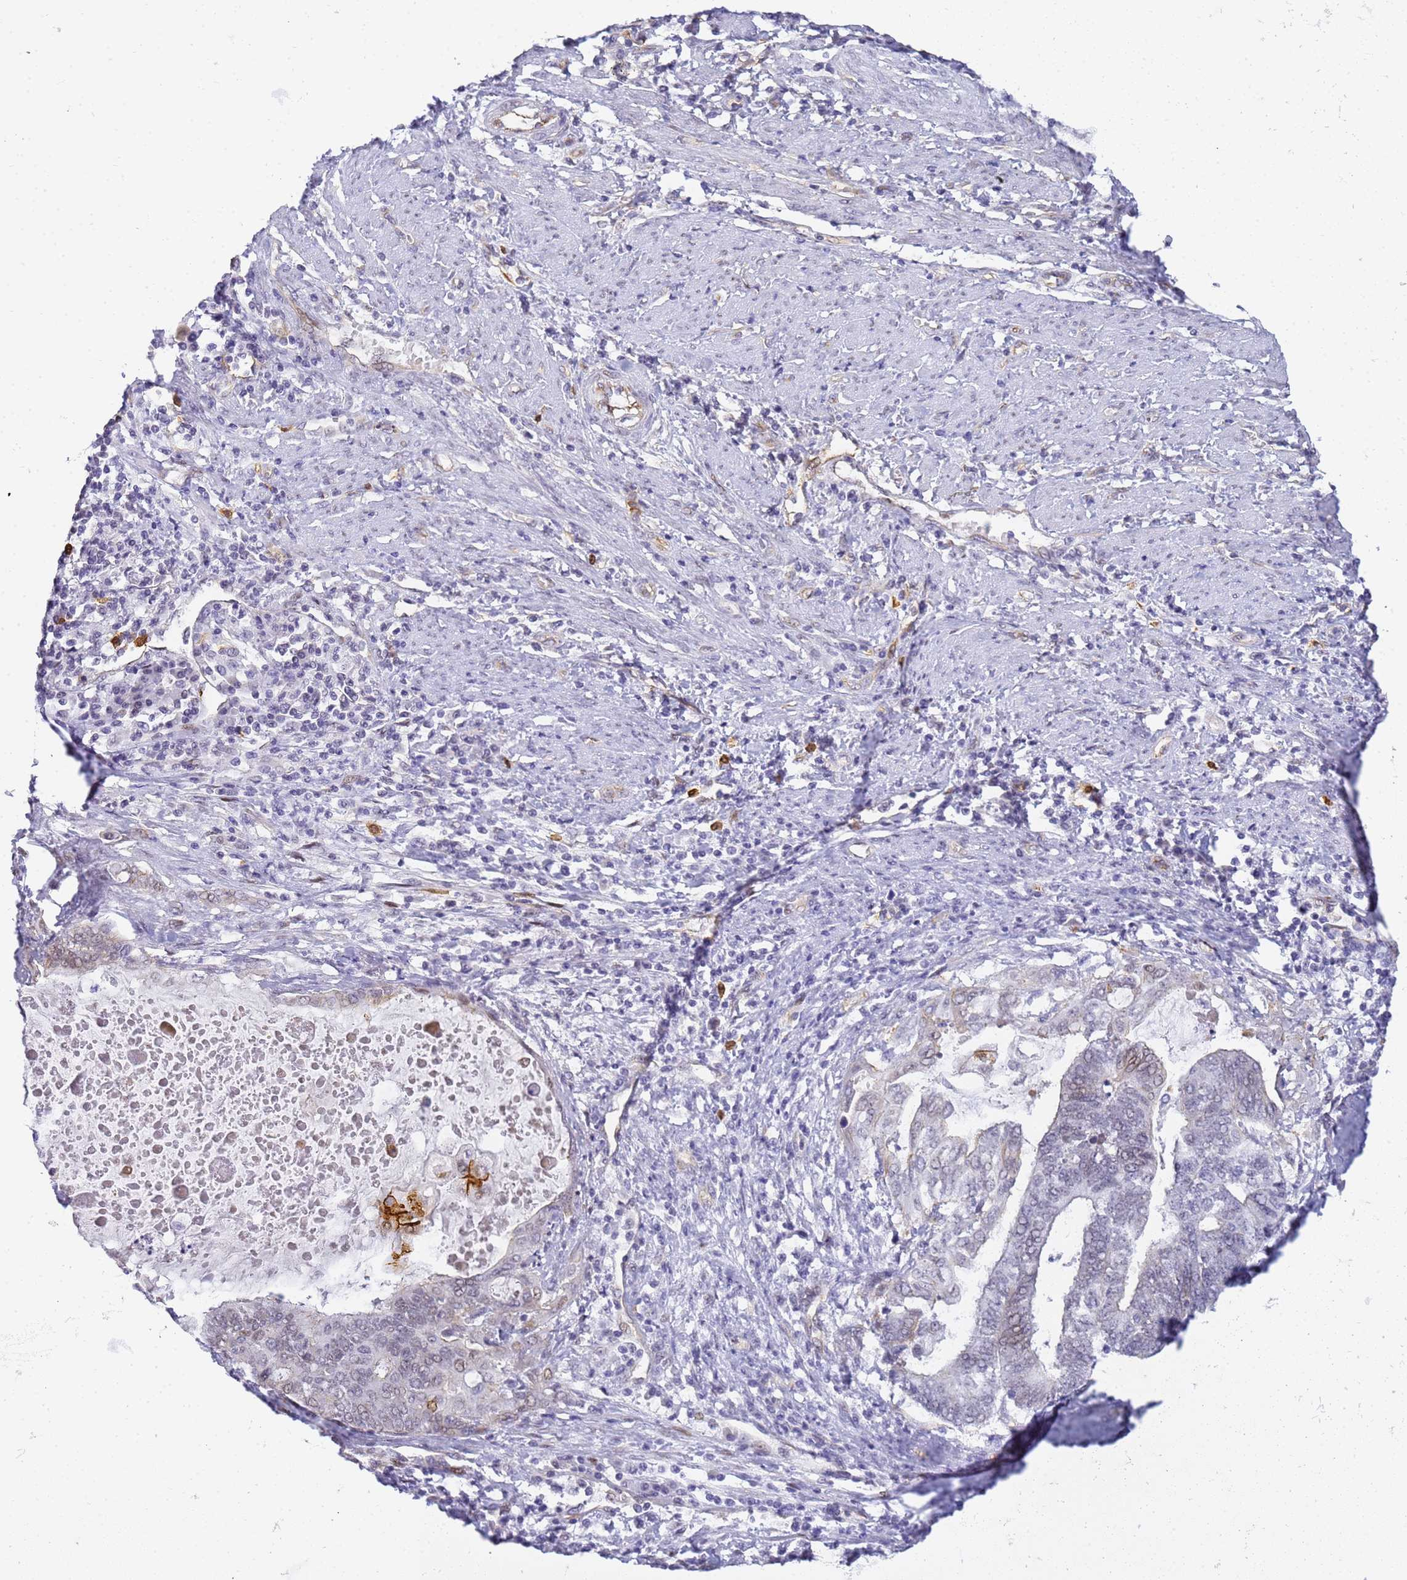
{"staining": {"intensity": "negative", "quantity": "none", "location": "none"}, "tissue": "endometrial cancer", "cell_type": "Tumor cells", "image_type": "cancer", "snomed": [{"axis": "morphology", "description": "Adenocarcinoma, NOS"}, {"axis": "topography", "description": "Uterus"}, {"axis": "topography", "description": "Endometrium"}], "caption": "DAB (3,3'-diaminobenzidine) immunohistochemical staining of human endometrial cancer (adenocarcinoma) exhibits no significant positivity in tumor cells.", "gene": "GON4L", "patient": {"sex": "female", "age": 70}}